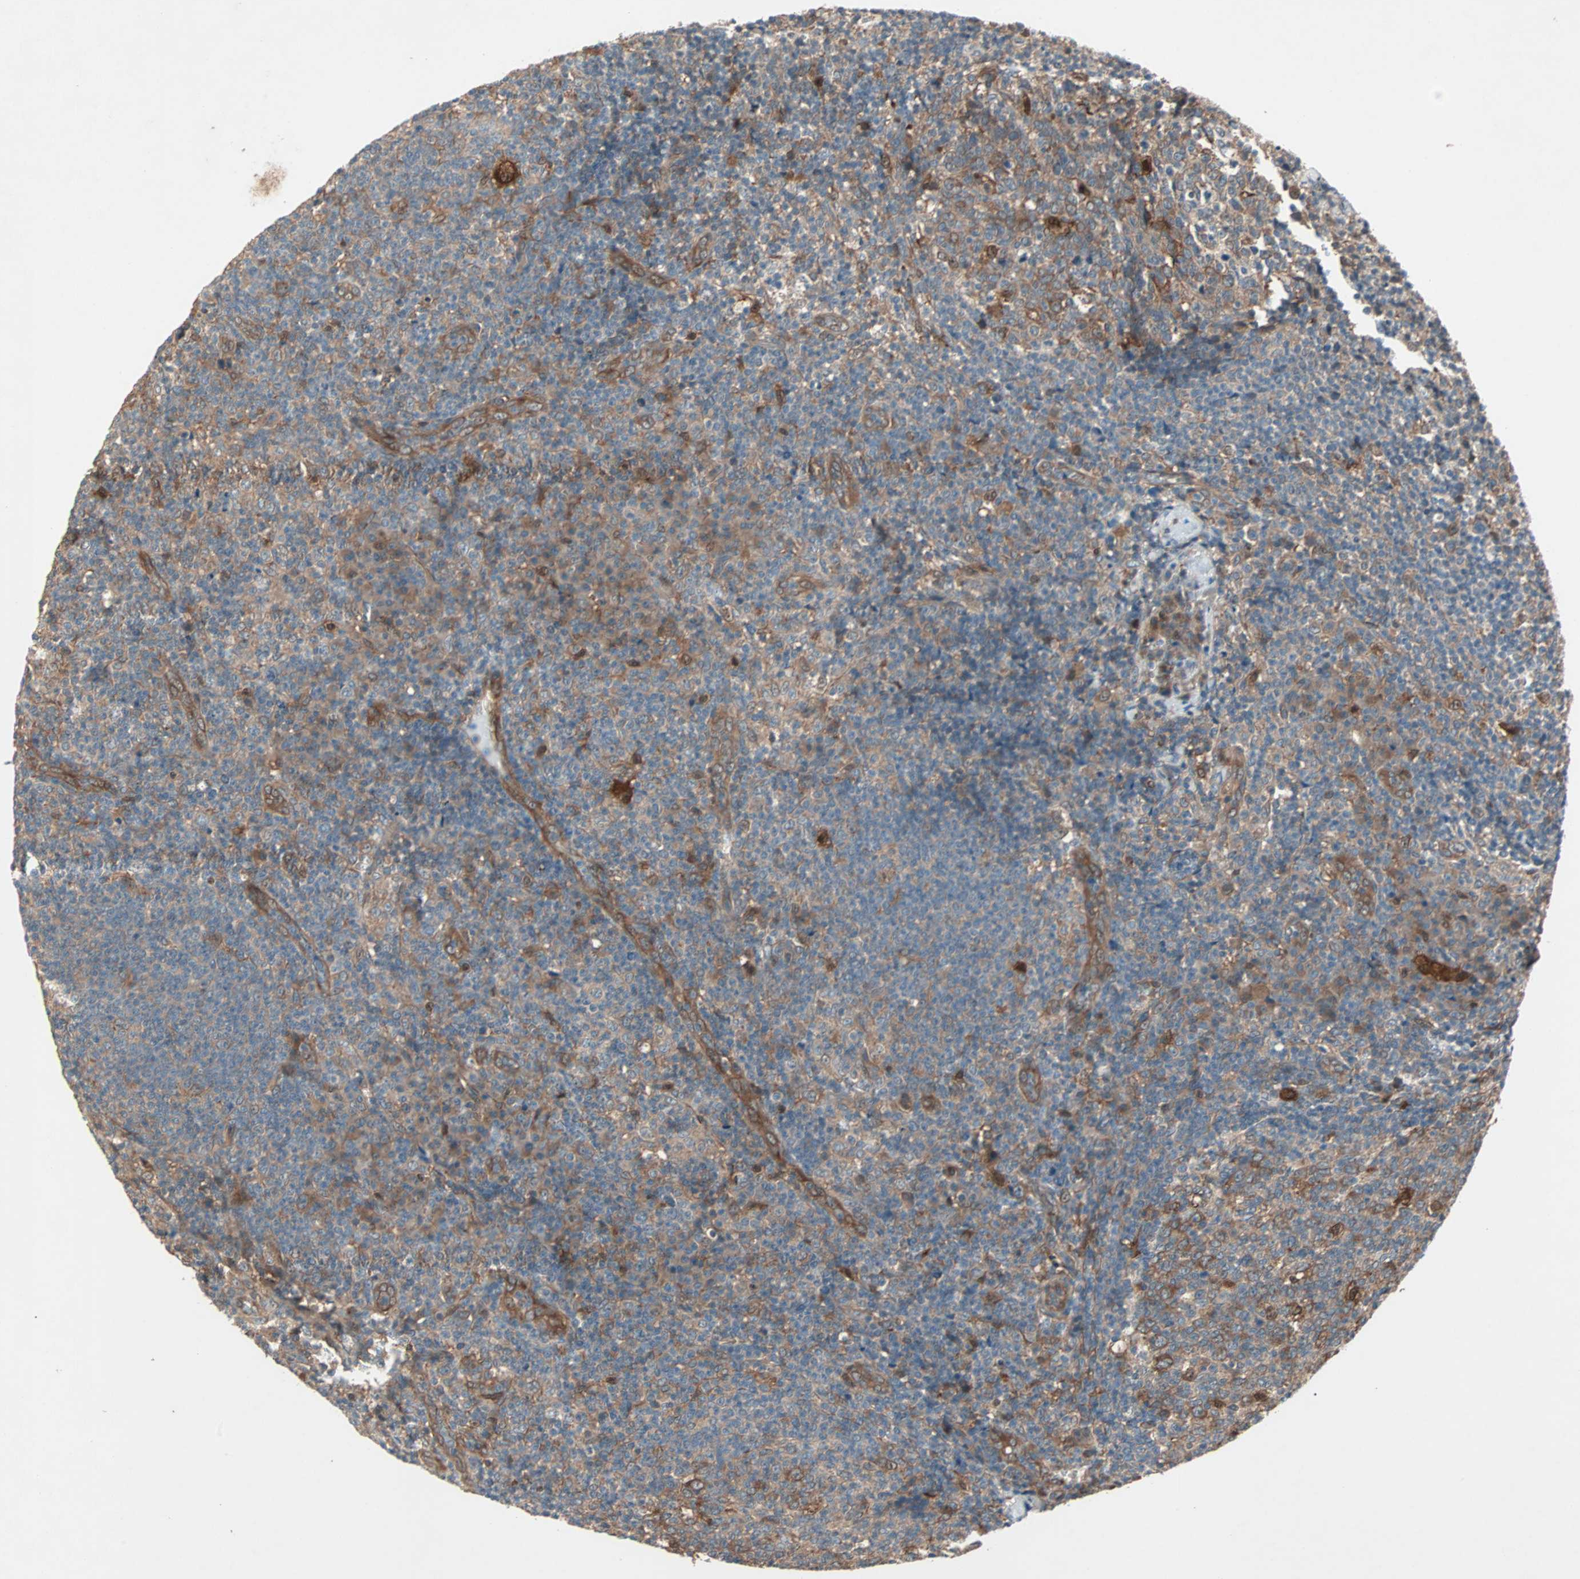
{"staining": {"intensity": "moderate", "quantity": ">75%", "location": "cytoplasmic/membranous"}, "tissue": "lymph node", "cell_type": "Germinal center cells", "image_type": "normal", "snomed": [{"axis": "morphology", "description": "Normal tissue, NOS"}, {"axis": "morphology", "description": "Inflammation, NOS"}, {"axis": "topography", "description": "Lymph node"}], "caption": "A photomicrograph of human lymph node stained for a protein shows moderate cytoplasmic/membranous brown staining in germinal center cells.", "gene": "SDSL", "patient": {"sex": "male", "age": 55}}